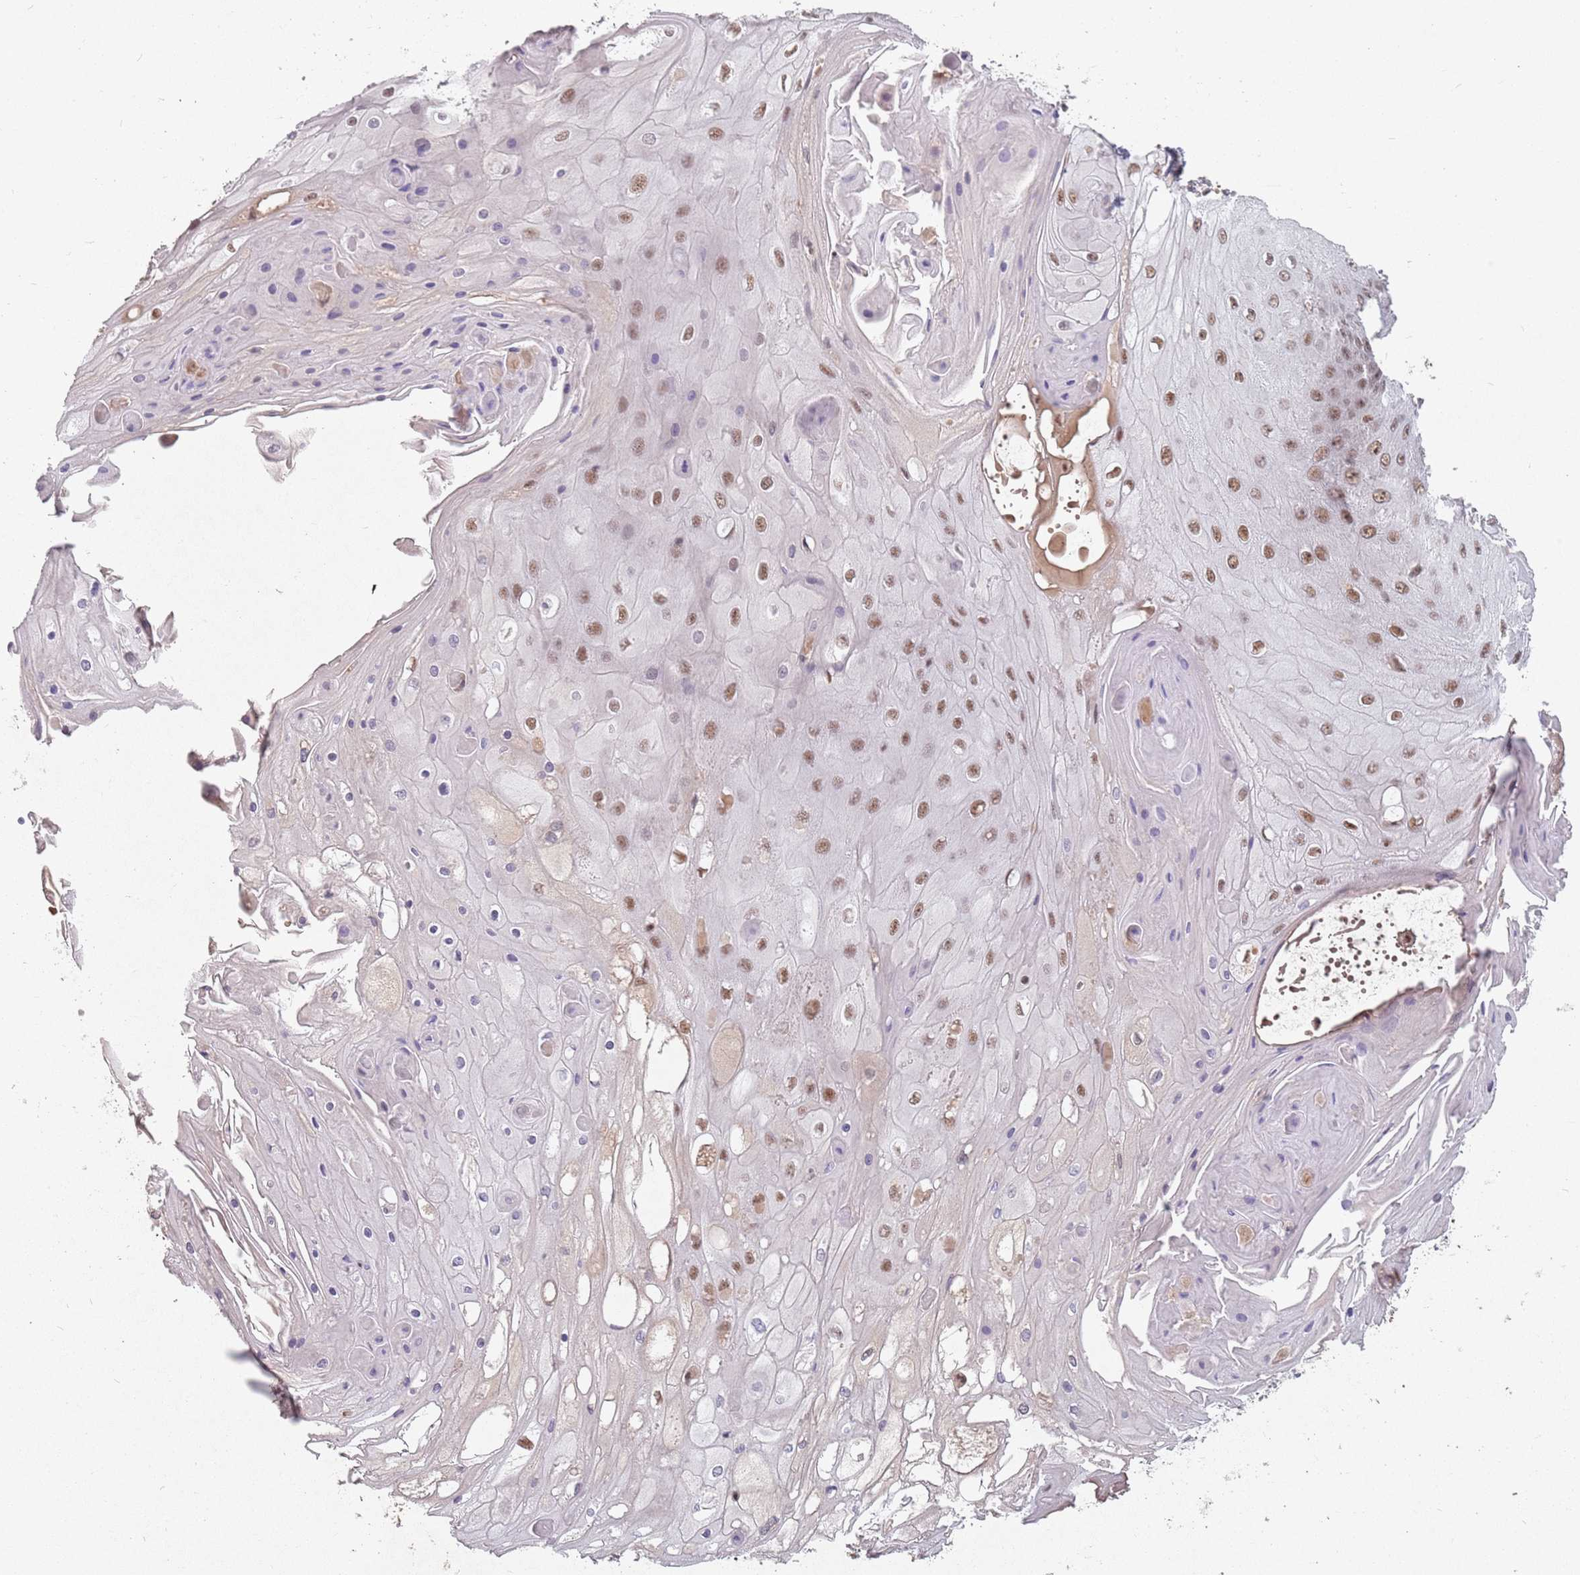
{"staining": {"intensity": "moderate", "quantity": ">75%", "location": "nuclear"}, "tissue": "skin cancer", "cell_type": "Tumor cells", "image_type": "cancer", "snomed": [{"axis": "morphology", "description": "Squamous cell carcinoma, NOS"}, {"axis": "topography", "description": "Skin"}], "caption": "A medium amount of moderate nuclear positivity is identified in about >75% of tumor cells in squamous cell carcinoma (skin) tissue. The protein of interest is shown in brown color, while the nuclei are stained blue.", "gene": "NCBP1", "patient": {"sex": "male", "age": 70}}